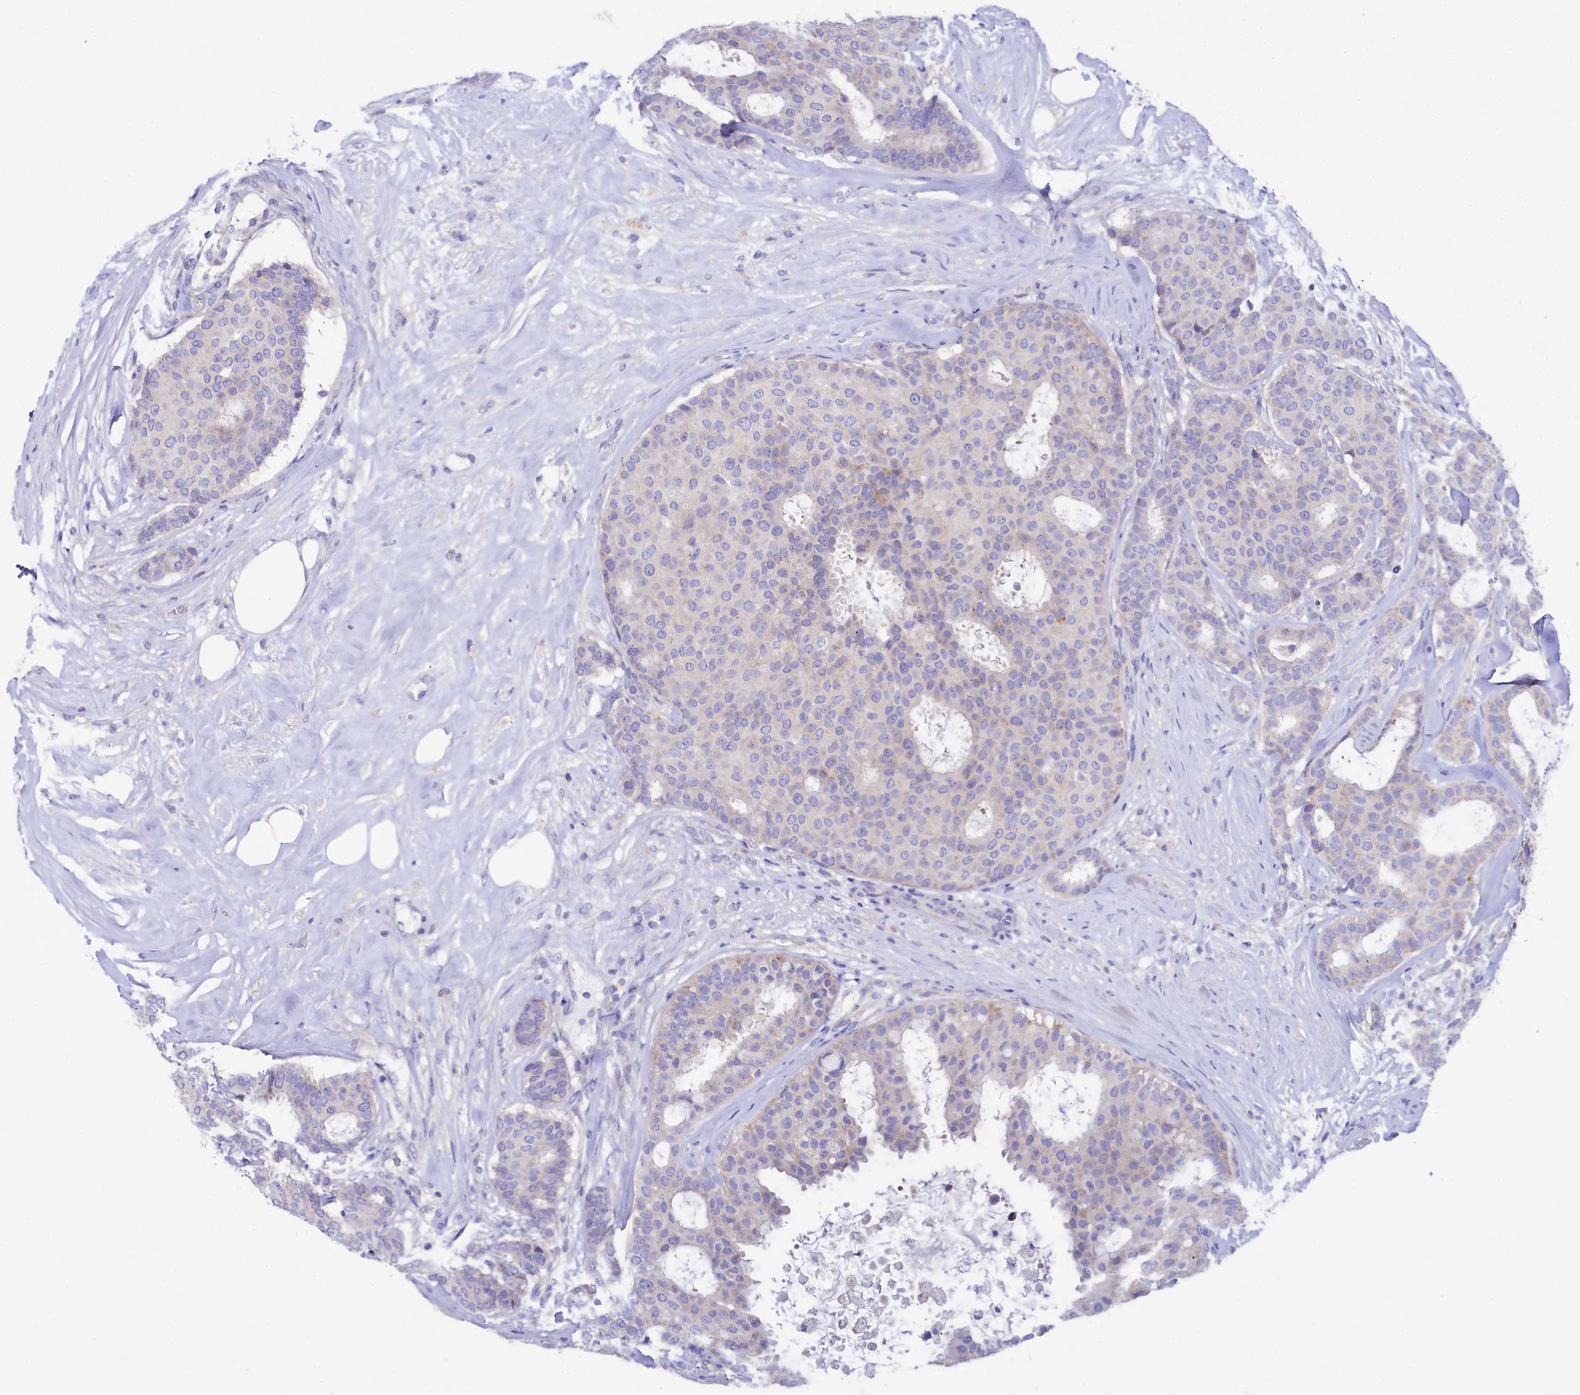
{"staining": {"intensity": "negative", "quantity": "none", "location": "none"}, "tissue": "breast cancer", "cell_type": "Tumor cells", "image_type": "cancer", "snomed": [{"axis": "morphology", "description": "Duct carcinoma"}, {"axis": "topography", "description": "Breast"}], "caption": "This is a image of IHC staining of breast cancer (infiltrating ductal carcinoma), which shows no staining in tumor cells.", "gene": "VPS26B", "patient": {"sex": "female", "age": 75}}